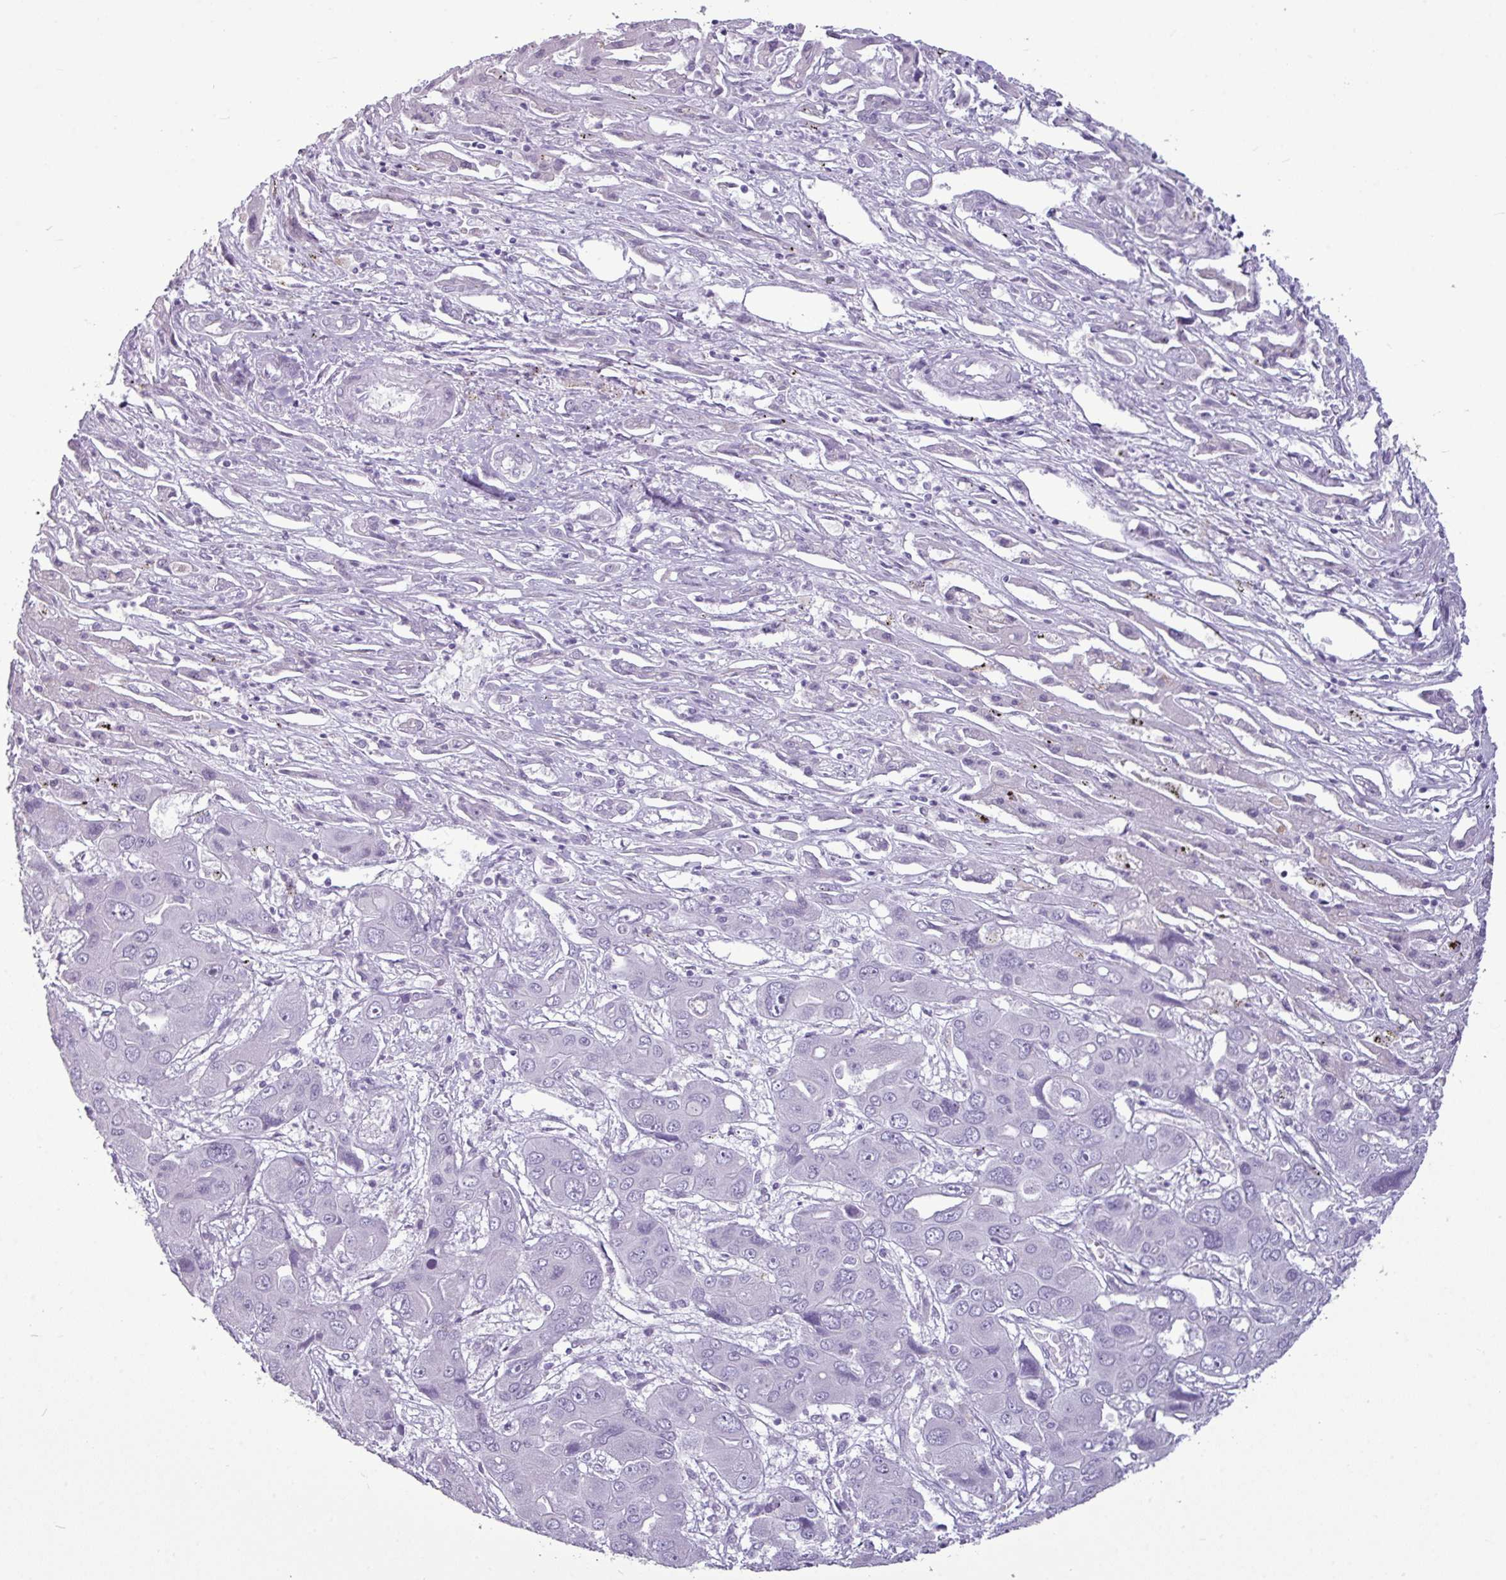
{"staining": {"intensity": "negative", "quantity": "none", "location": "none"}, "tissue": "liver cancer", "cell_type": "Tumor cells", "image_type": "cancer", "snomed": [{"axis": "morphology", "description": "Cholangiocarcinoma"}, {"axis": "topography", "description": "Liver"}], "caption": "Liver cancer (cholangiocarcinoma) stained for a protein using immunohistochemistry demonstrates no expression tumor cells.", "gene": "AMY2A", "patient": {"sex": "male", "age": 67}}